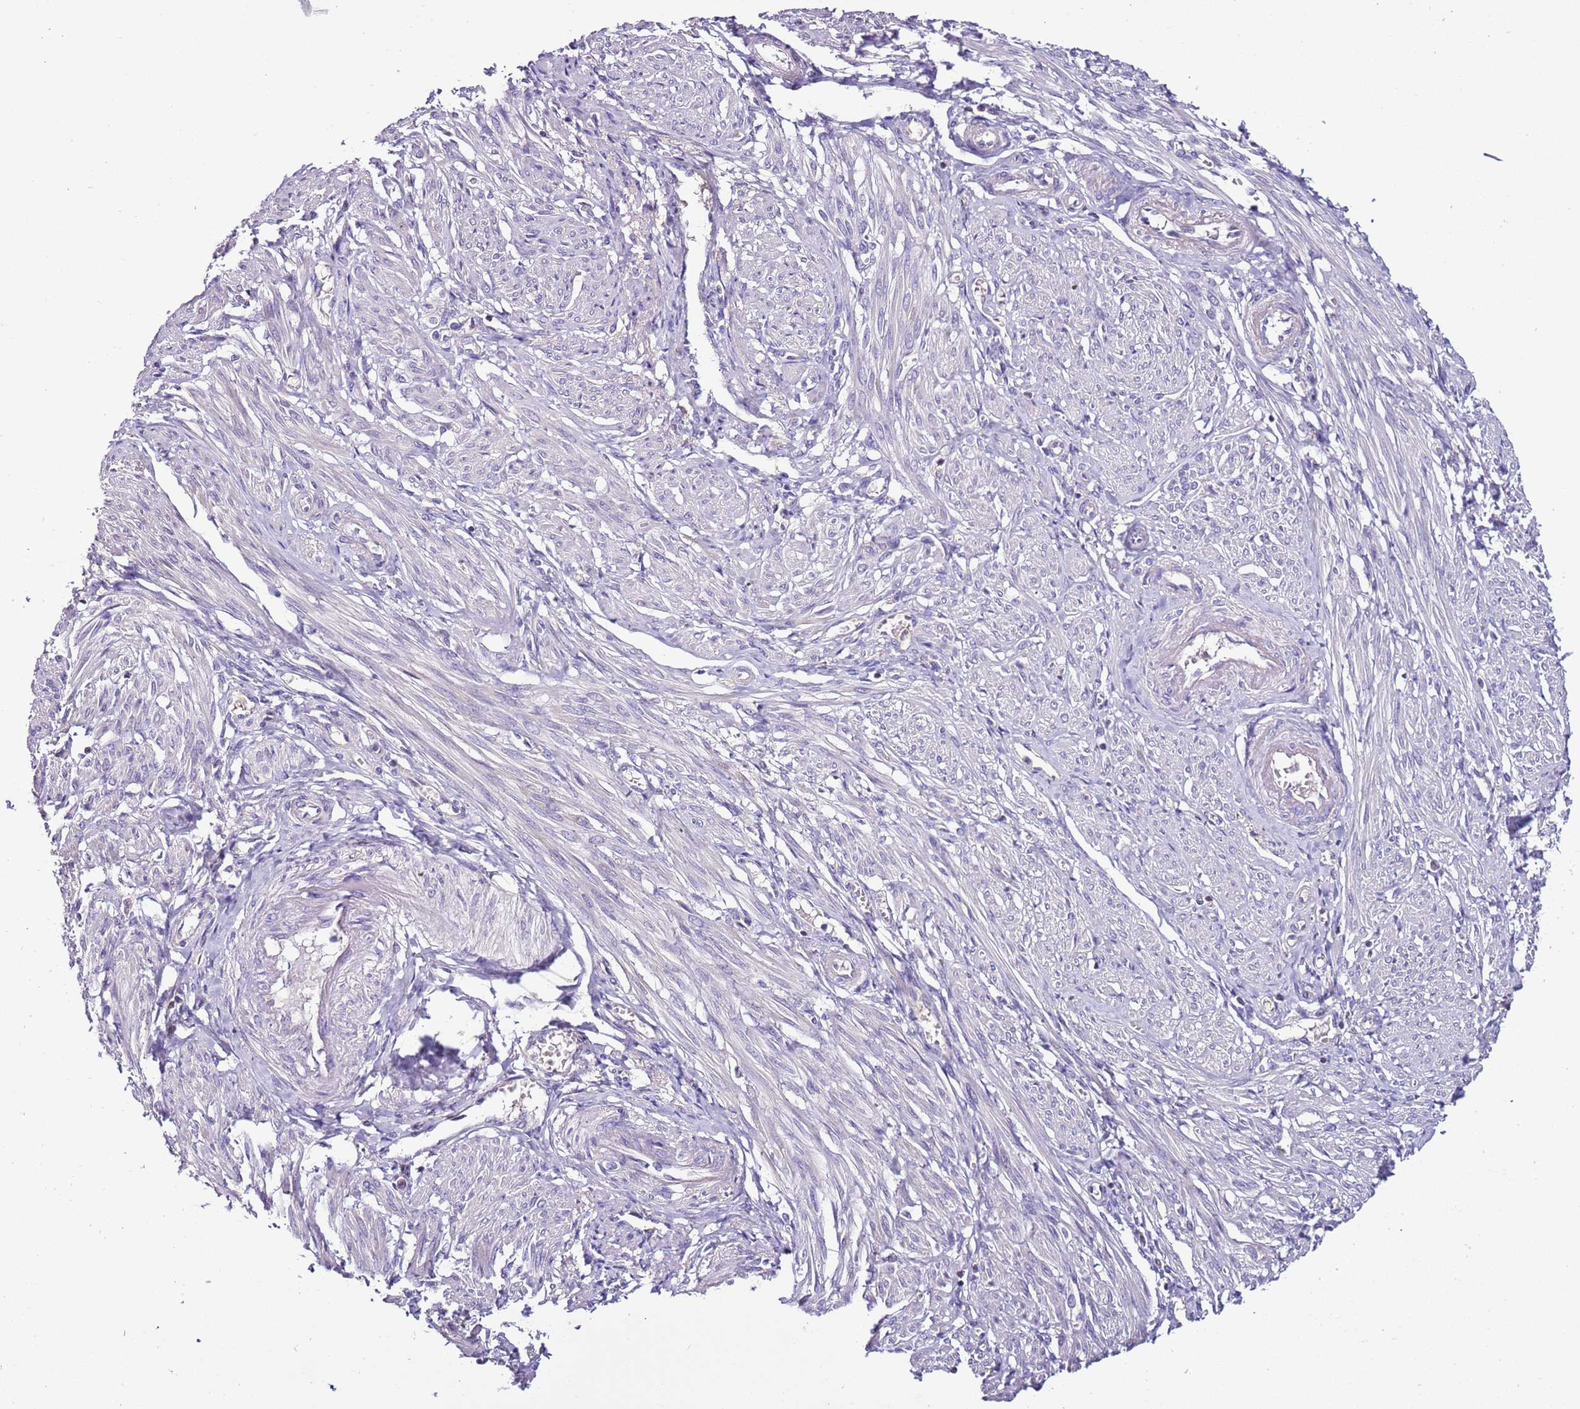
{"staining": {"intensity": "negative", "quantity": "none", "location": "none"}, "tissue": "smooth muscle", "cell_type": "Smooth muscle cells", "image_type": "normal", "snomed": [{"axis": "morphology", "description": "Normal tissue, NOS"}, {"axis": "topography", "description": "Smooth muscle"}], "caption": "Immunohistochemical staining of benign human smooth muscle exhibits no significant positivity in smooth muscle cells. (DAB immunohistochemistry (IHC) with hematoxylin counter stain).", "gene": "IGIP", "patient": {"sex": "female", "age": 39}}